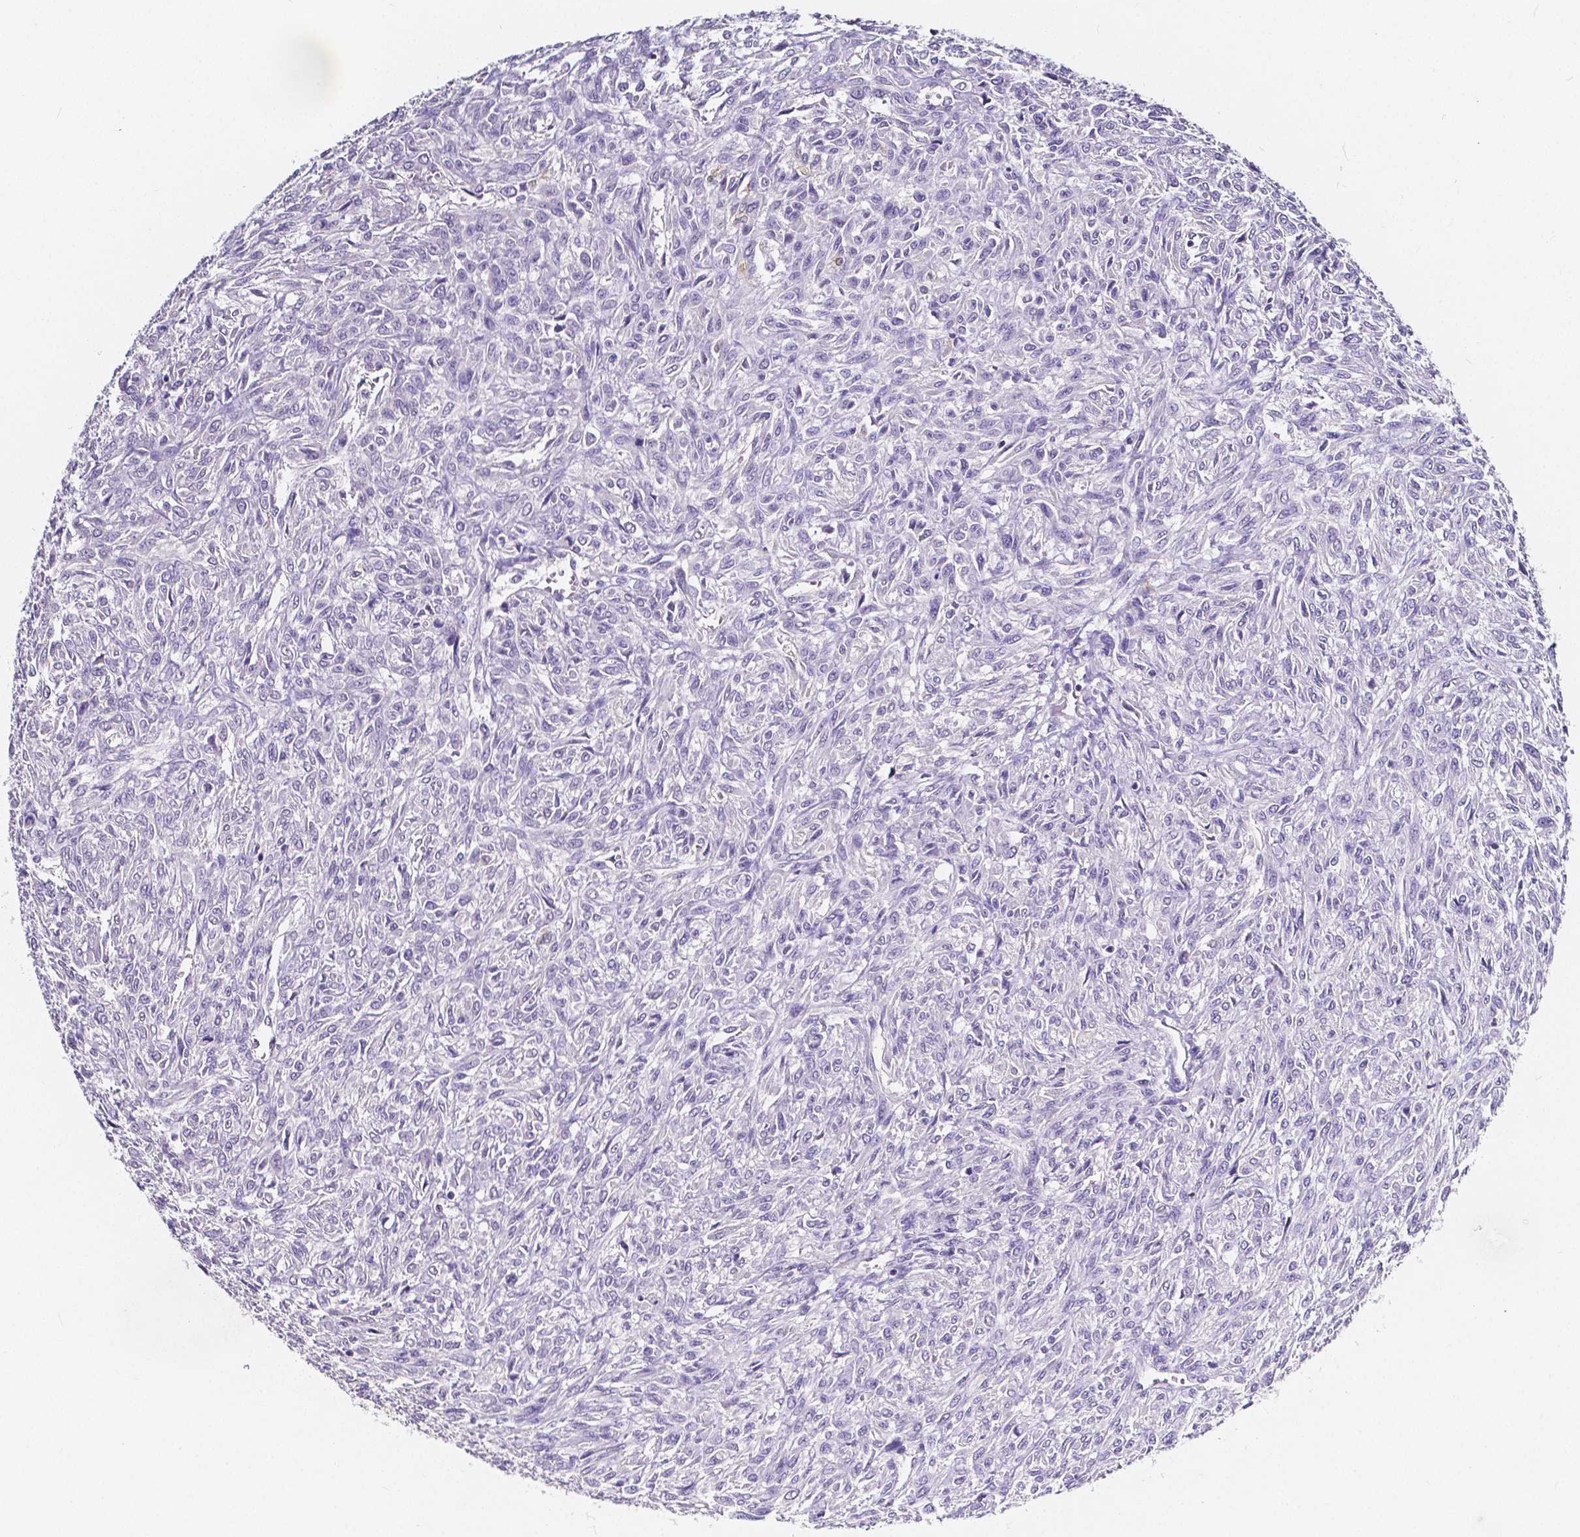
{"staining": {"intensity": "negative", "quantity": "none", "location": "none"}, "tissue": "renal cancer", "cell_type": "Tumor cells", "image_type": "cancer", "snomed": [{"axis": "morphology", "description": "Adenocarcinoma, NOS"}, {"axis": "topography", "description": "Kidney"}], "caption": "A high-resolution micrograph shows immunohistochemistry staining of renal cancer (adenocarcinoma), which reveals no significant positivity in tumor cells.", "gene": "ACP5", "patient": {"sex": "male", "age": 58}}